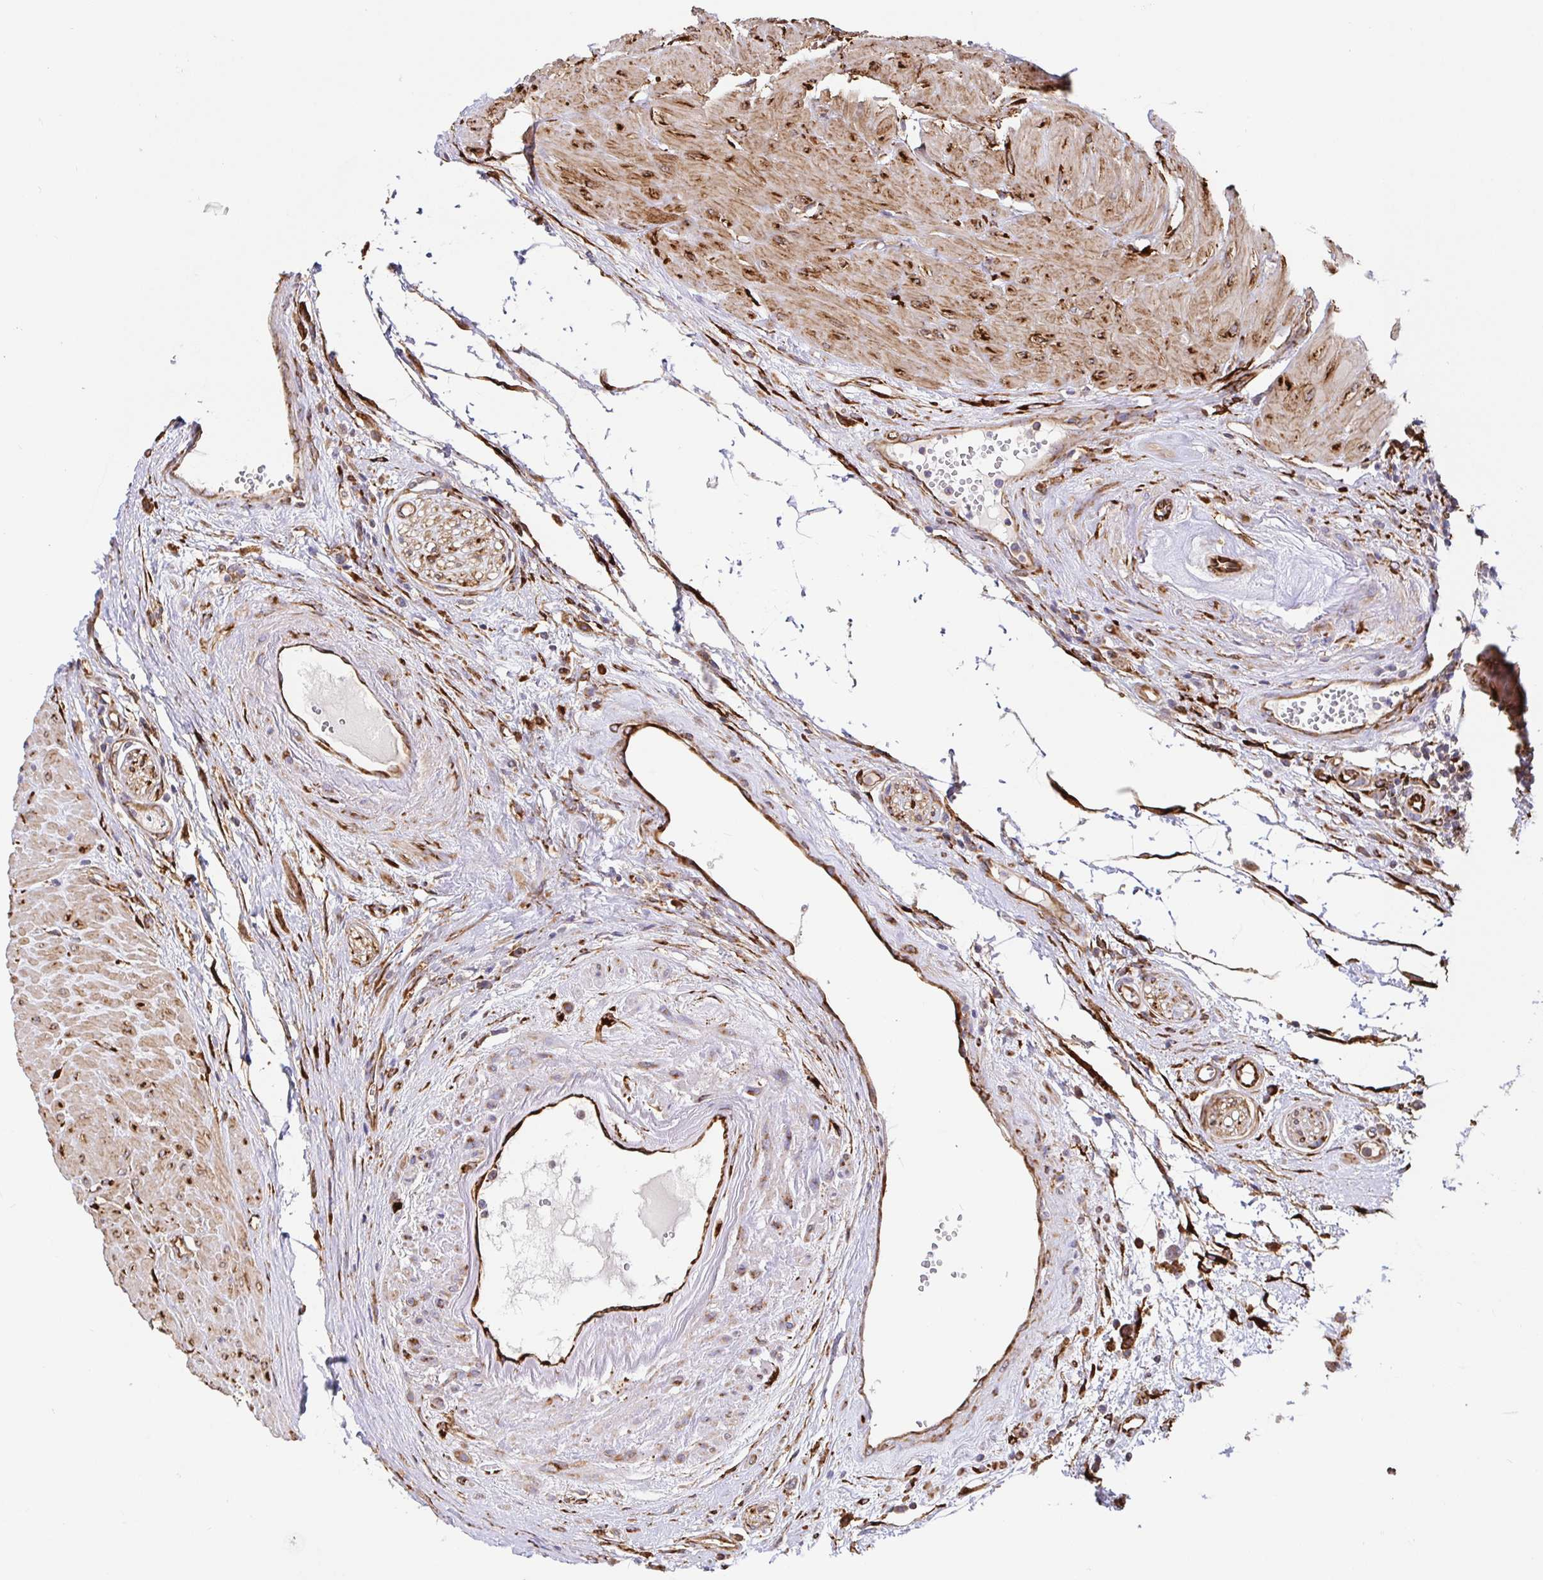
{"staining": {"intensity": "weak", "quantity": ">75%", "location": "cytoplasmic/membranous"}, "tissue": "seminal vesicle", "cell_type": "Glandular cells", "image_type": "normal", "snomed": [{"axis": "morphology", "description": "Normal tissue, NOS"}, {"axis": "topography", "description": "Seminal veicle"}], "caption": "Immunohistochemistry (IHC) of unremarkable seminal vesicle shows low levels of weak cytoplasmic/membranous staining in approximately >75% of glandular cells.", "gene": "MAOA", "patient": {"sex": "male", "age": 76}}